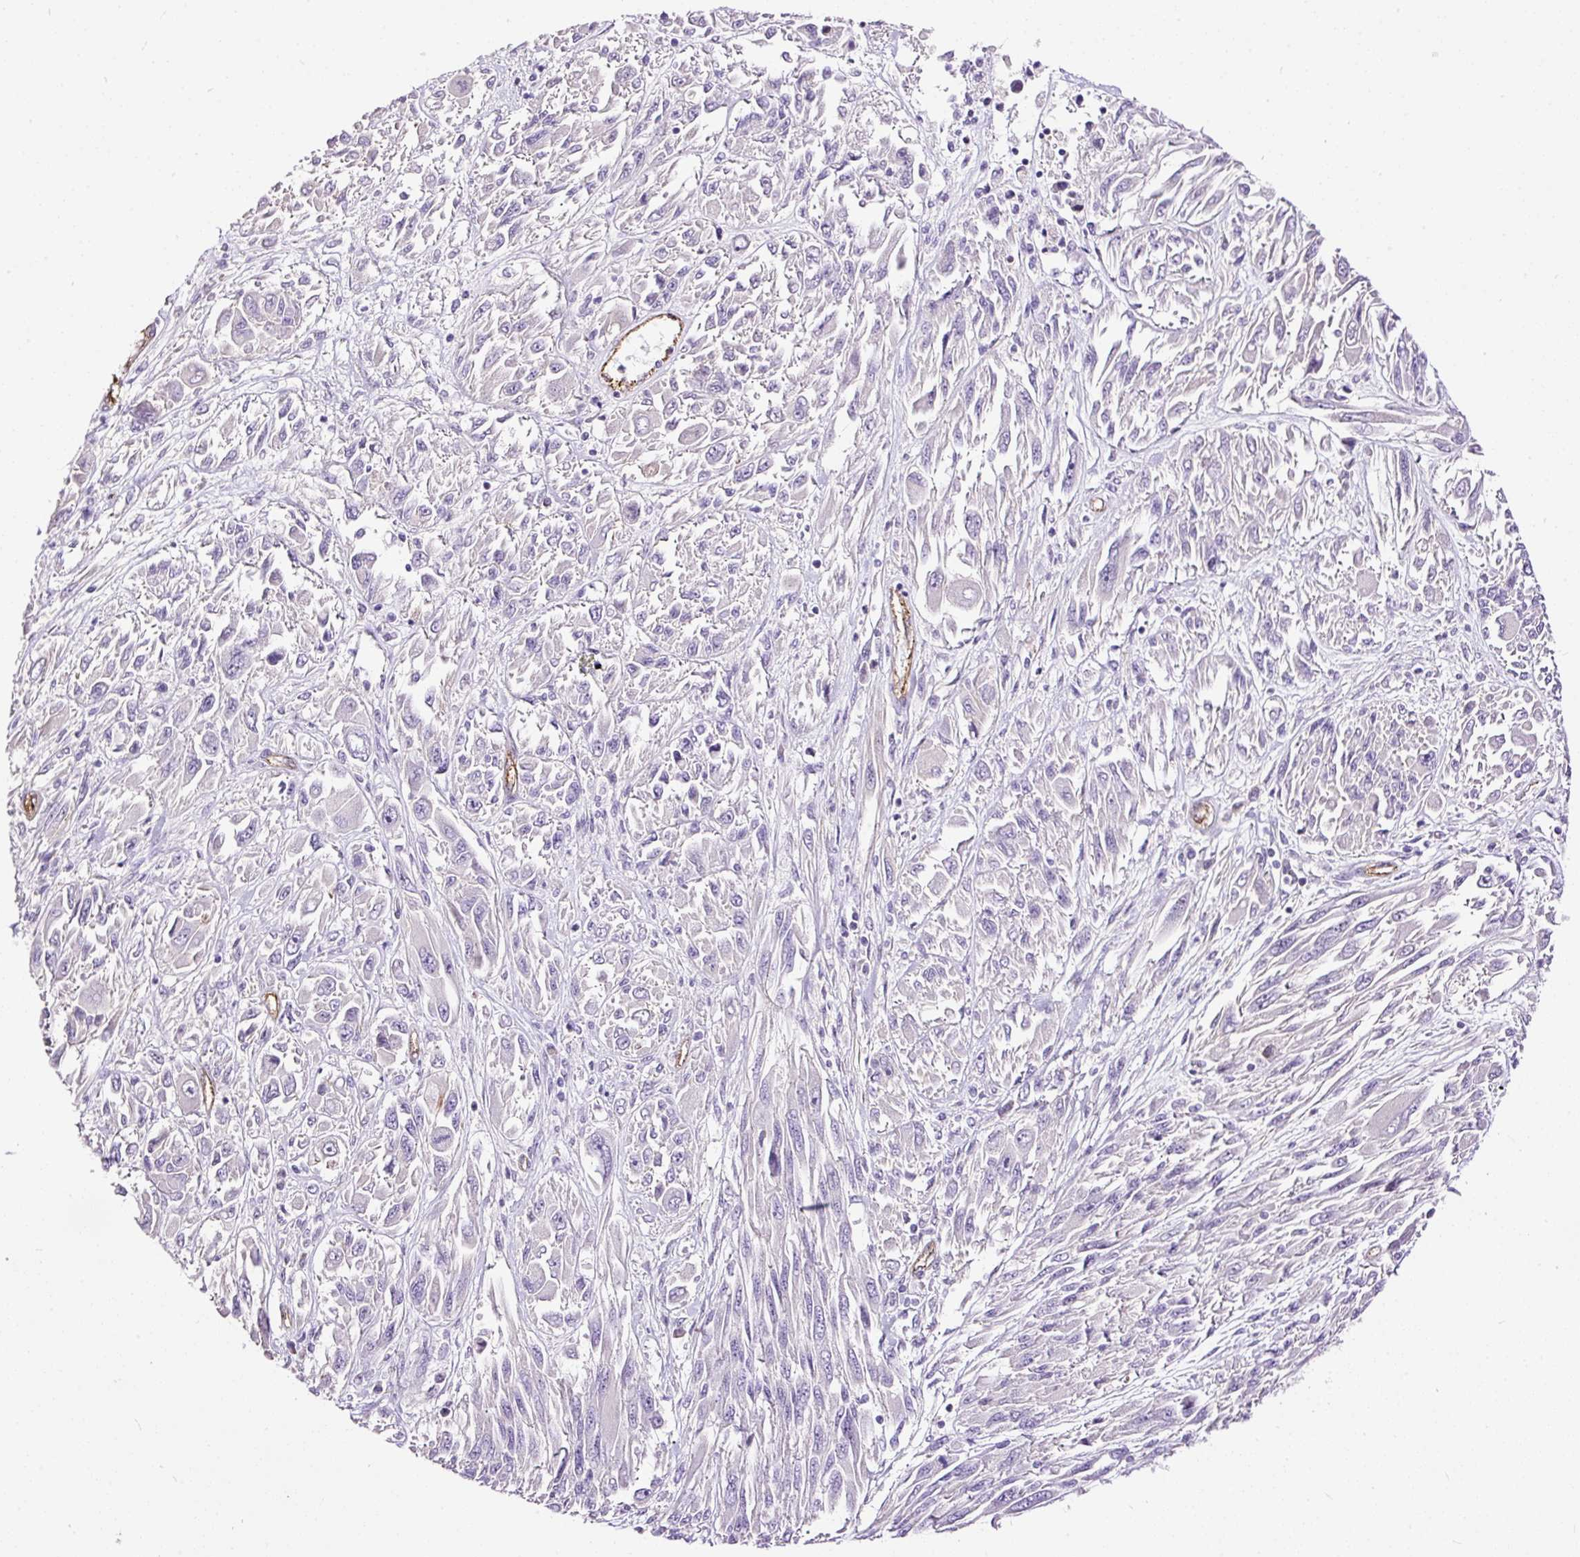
{"staining": {"intensity": "negative", "quantity": "none", "location": "none"}, "tissue": "melanoma", "cell_type": "Tumor cells", "image_type": "cancer", "snomed": [{"axis": "morphology", "description": "Malignant melanoma, NOS"}, {"axis": "topography", "description": "Skin"}], "caption": "An image of malignant melanoma stained for a protein displays no brown staining in tumor cells.", "gene": "MAGEB16", "patient": {"sex": "female", "age": 91}}